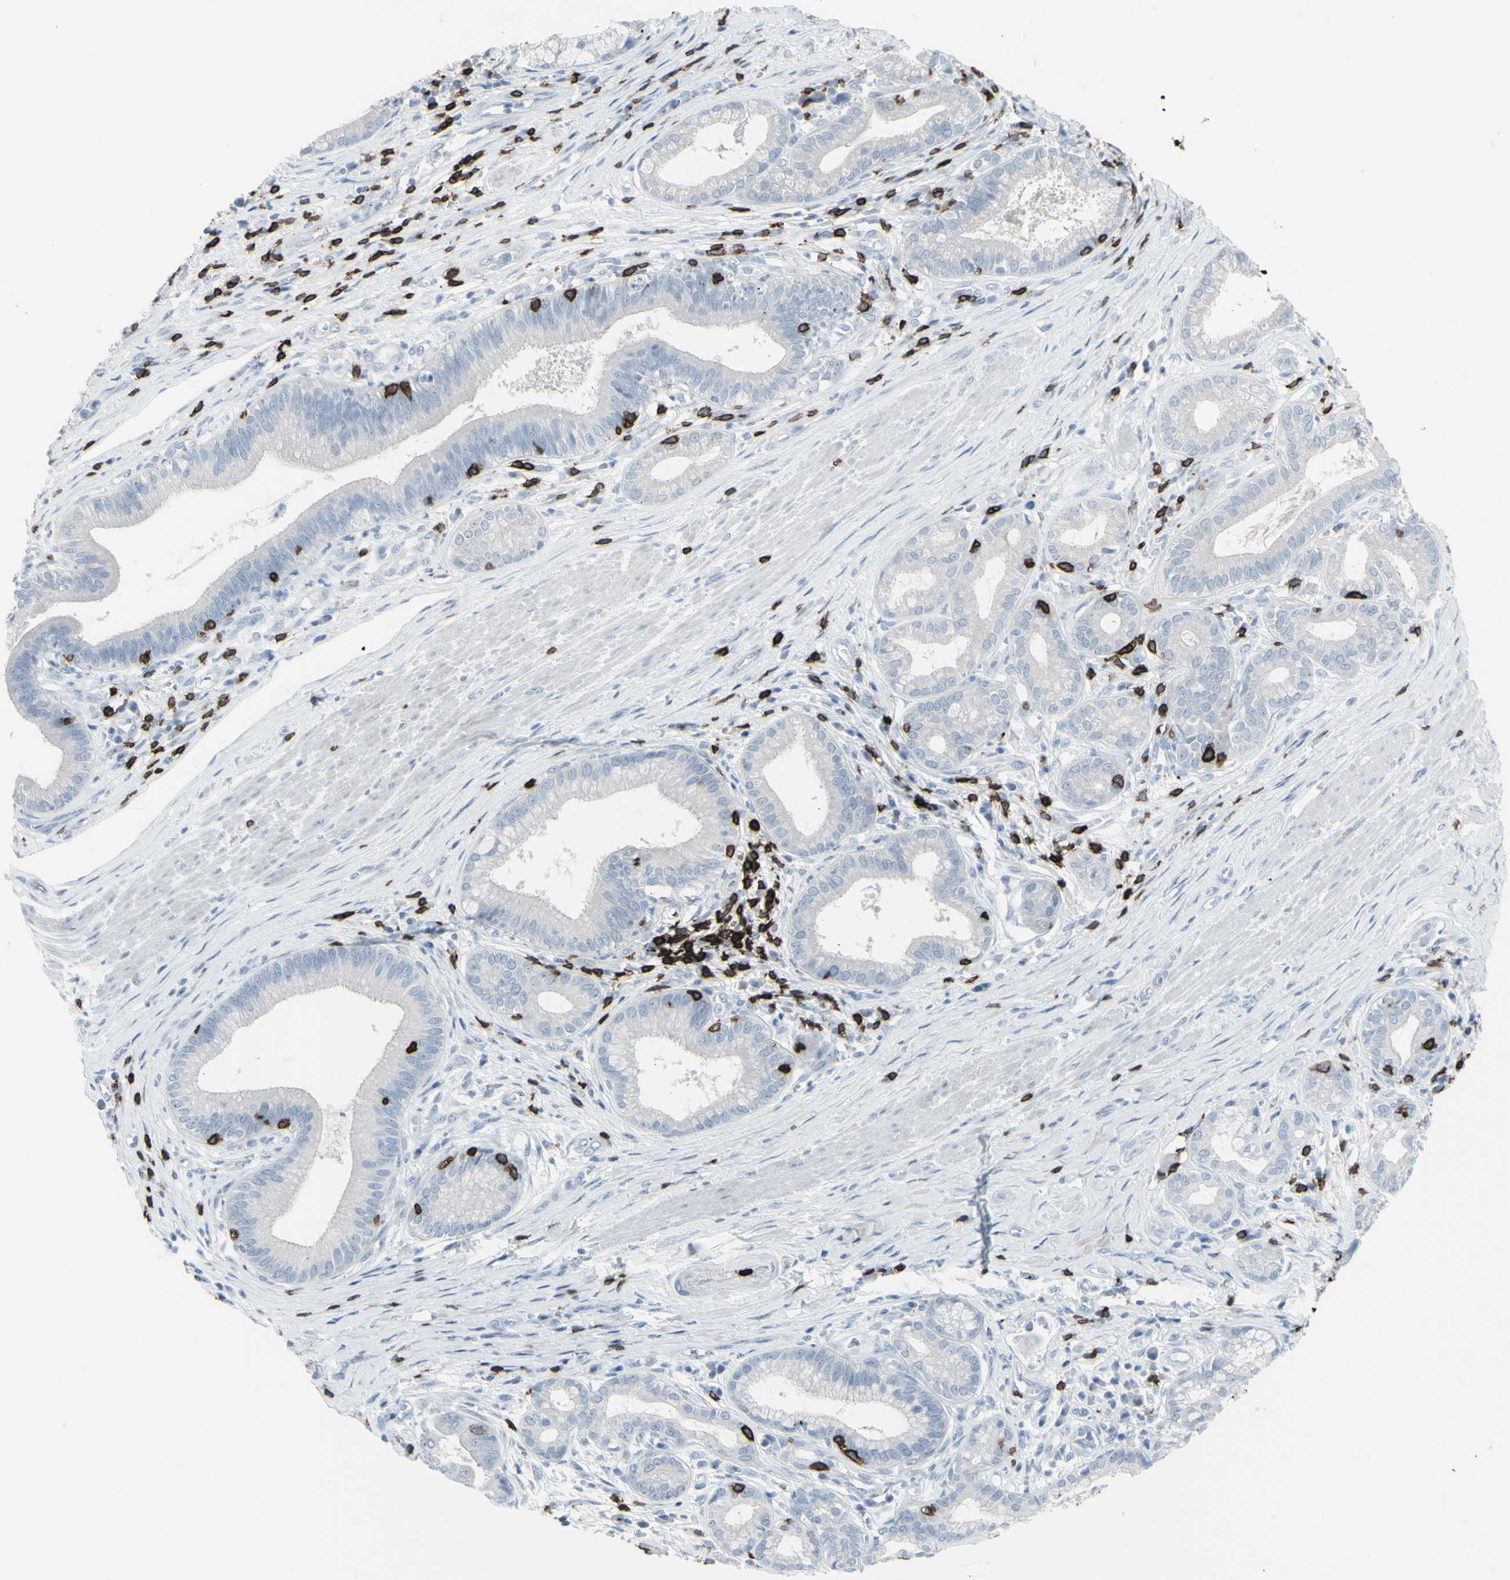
{"staining": {"intensity": "negative", "quantity": "none", "location": "none"}, "tissue": "pancreatic cancer", "cell_type": "Tumor cells", "image_type": "cancer", "snomed": [{"axis": "morphology", "description": "Adenocarcinoma, NOS"}, {"axis": "topography", "description": "Pancreas"}], "caption": "An immunohistochemistry (IHC) image of pancreatic adenocarcinoma is shown. There is no staining in tumor cells of pancreatic adenocarcinoma.", "gene": "CD247", "patient": {"sex": "female", "age": 75}}